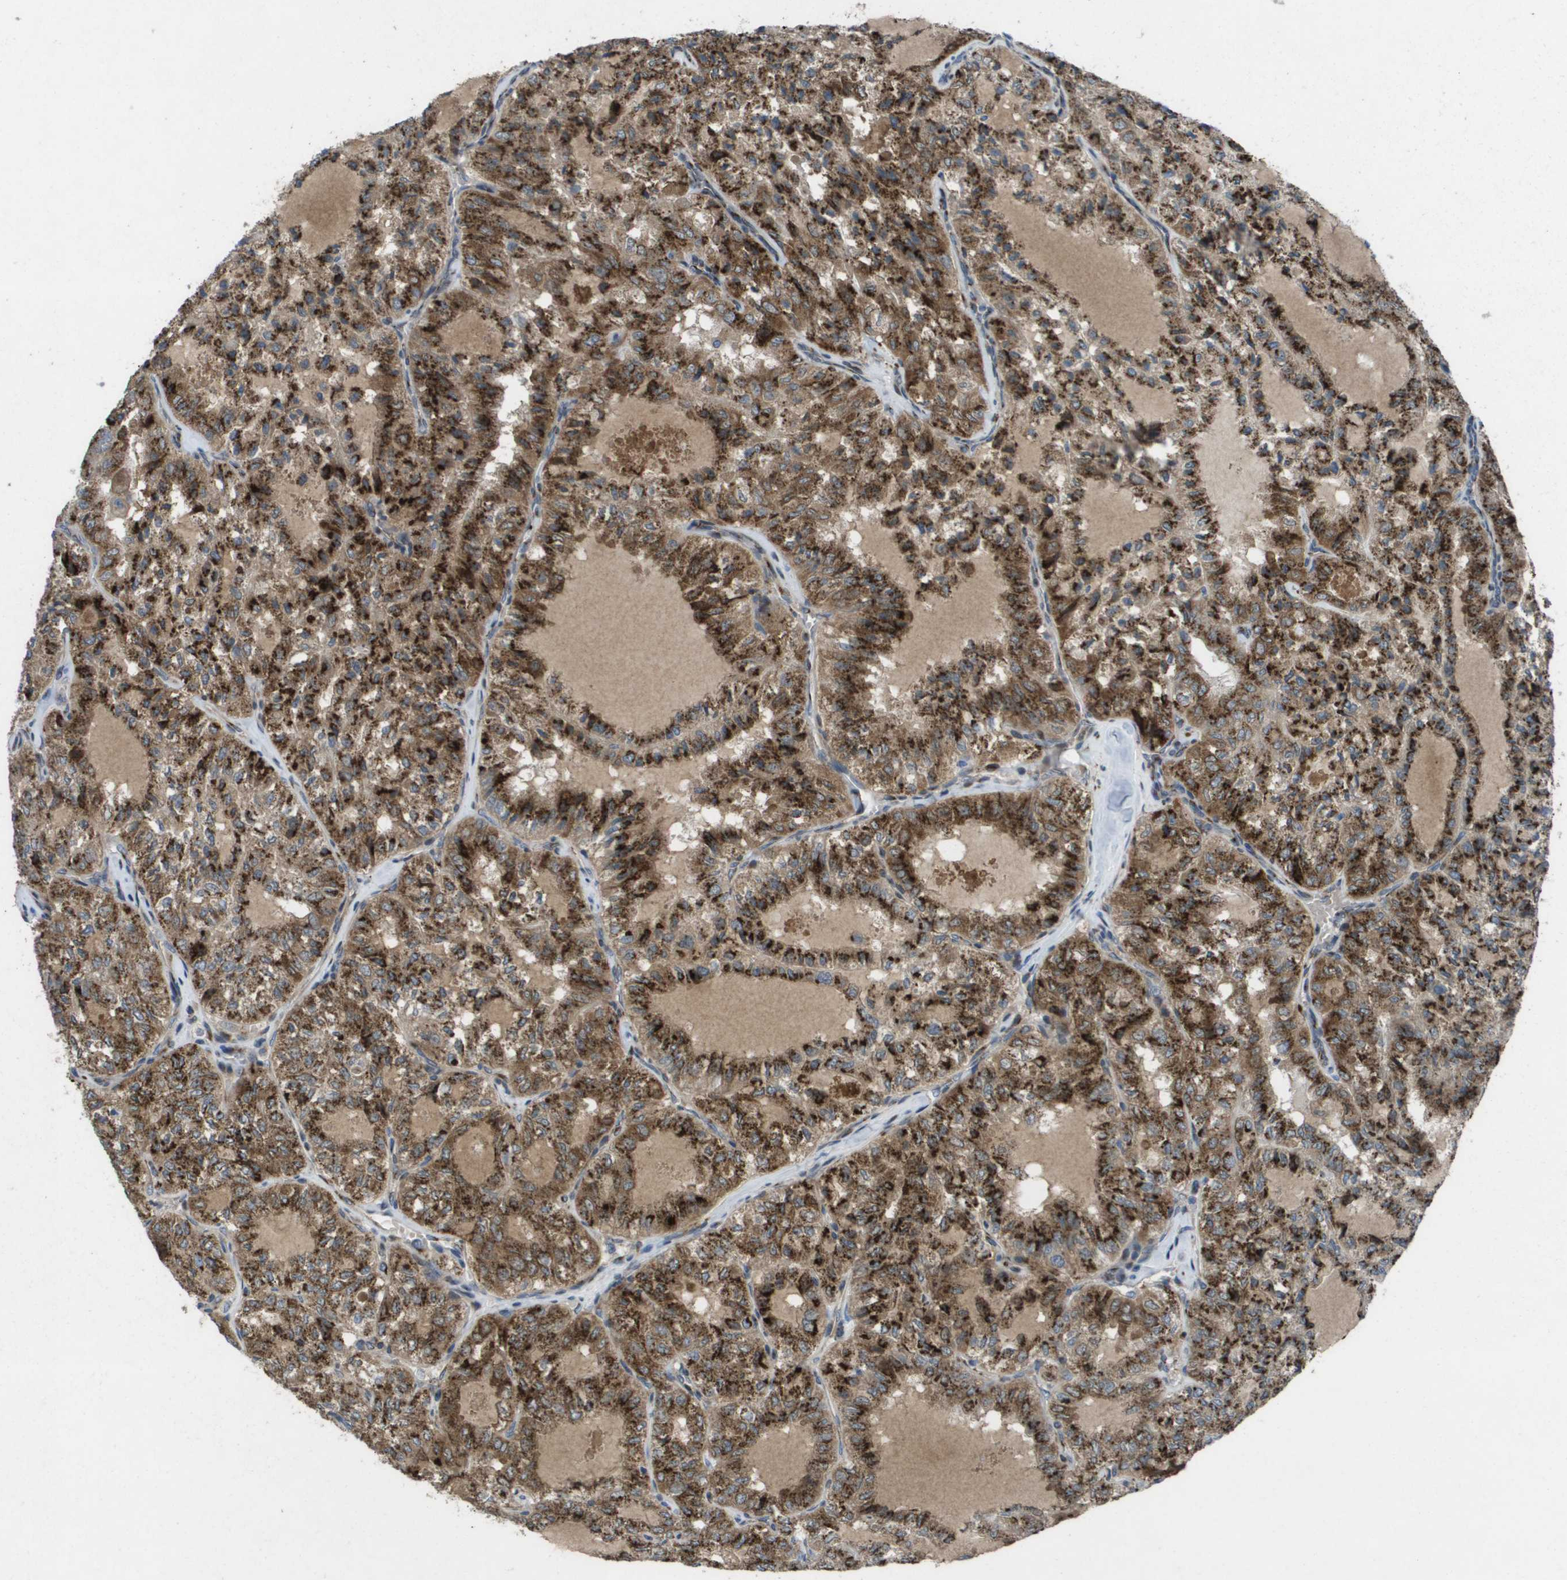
{"staining": {"intensity": "strong", "quantity": ">75%", "location": "cytoplasmic/membranous"}, "tissue": "thyroid cancer", "cell_type": "Tumor cells", "image_type": "cancer", "snomed": [{"axis": "morphology", "description": "Follicular adenoma carcinoma, NOS"}, {"axis": "topography", "description": "Thyroid gland"}], "caption": "IHC photomicrograph of human thyroid follicular adenoma carcinoma stained for a protein (brown), which demonstrates high levels of strong cytoplasmic/membranous expression in about >75% of tumor cells.", "gene": "QSOX2", "patient": {"sex": "male", "age": 75}}